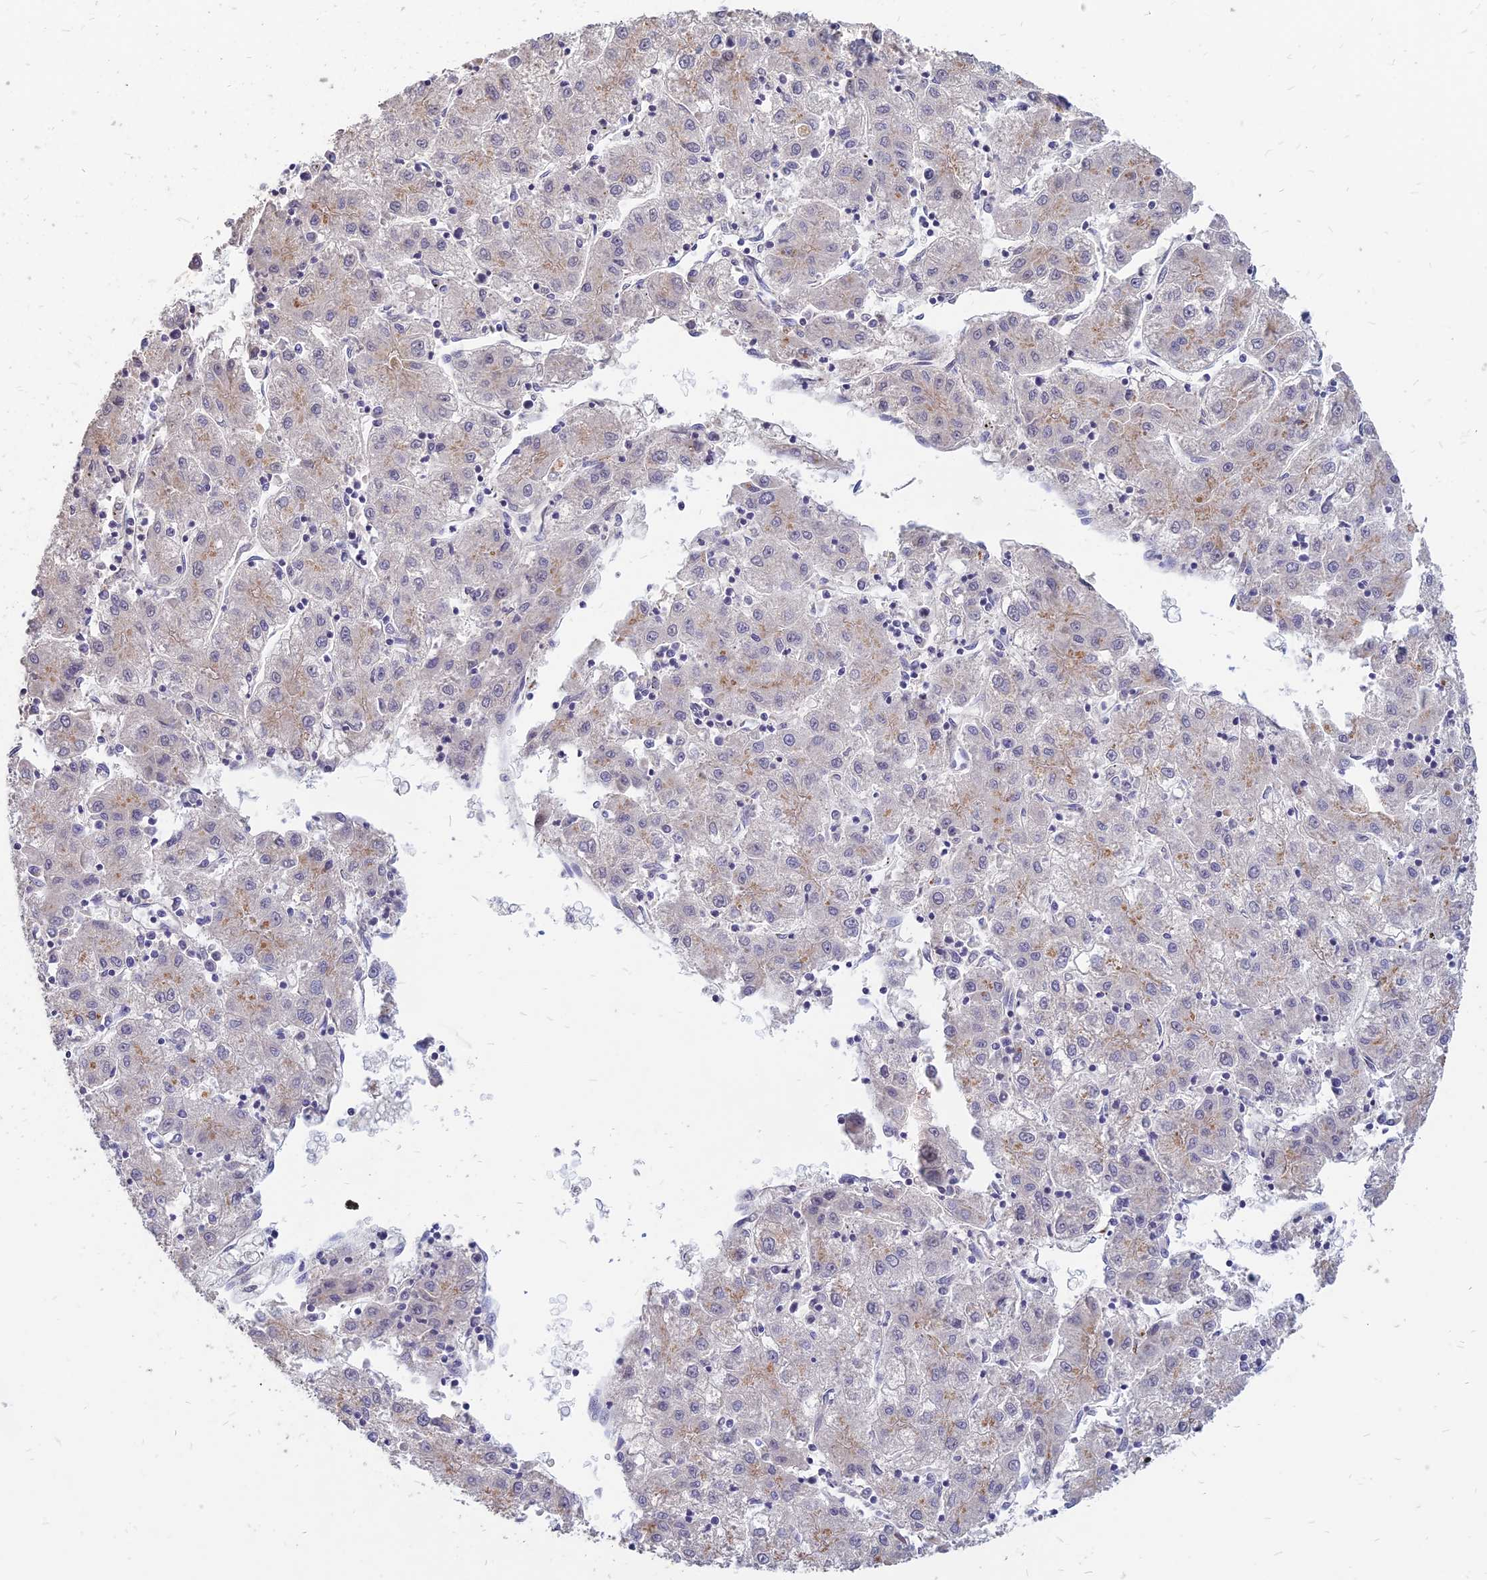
{"staining": {"intensity": "weak", "quantity": "25%-75%", "location": "cytoplasmic/membranous"}, "tissue": "liver cancer", "cell_type": "Tumor cells", "image_type": "cancer", "snomed": [{"axis": "morphology", "description": "Carcinoma, Hepatocellular, NOS"}, {"axis": "topography", "description": "Liver"}], "caption": "A low amount of weak cytoplasmic/membranous positivity is appreciated in approximately 25%-75% of tumor cells in liver hepatocellular carcinoma tissue.", "gene": "ST3GAL6", "patient": {"sex": "male", "age": 72}}